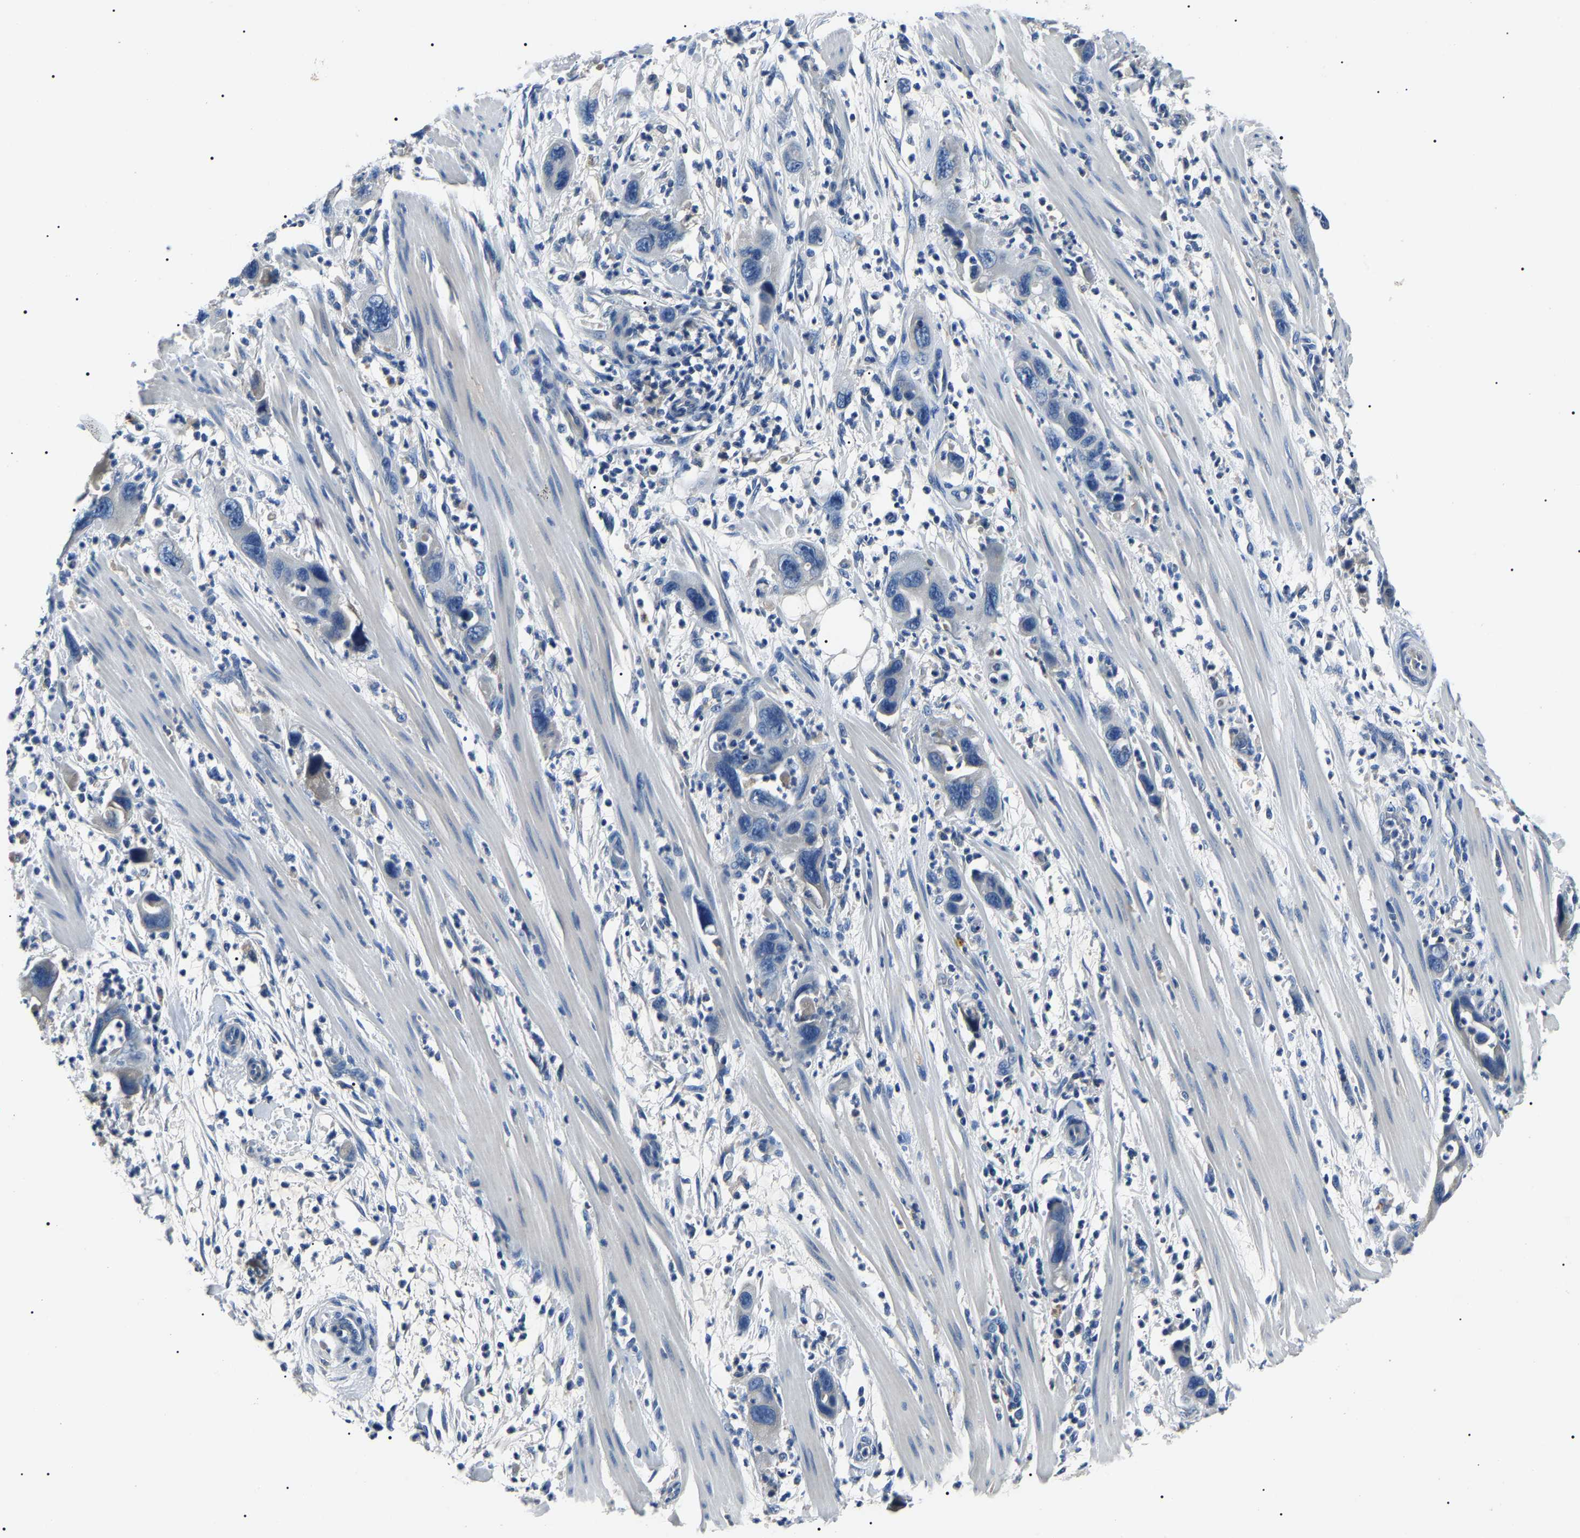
{"staining": {"intensity": "negative", "quantity": "none", "location": "none"}, "tissue": "pancreatic cancer", "cell_type": "Tumor cells", "image_type": "cancer", "snomed": [{"axis": "morphology", "description": "Adenocarcinoma, NOS"}, {"axis": "topography", "description": "Pancreas"}], "caption": "The photomicrograph reveals no staining of tumor cells in pancreatic adenocarcinoma.", "gene": "KLK15", "patient": {"sex": "female", "age": 71}}